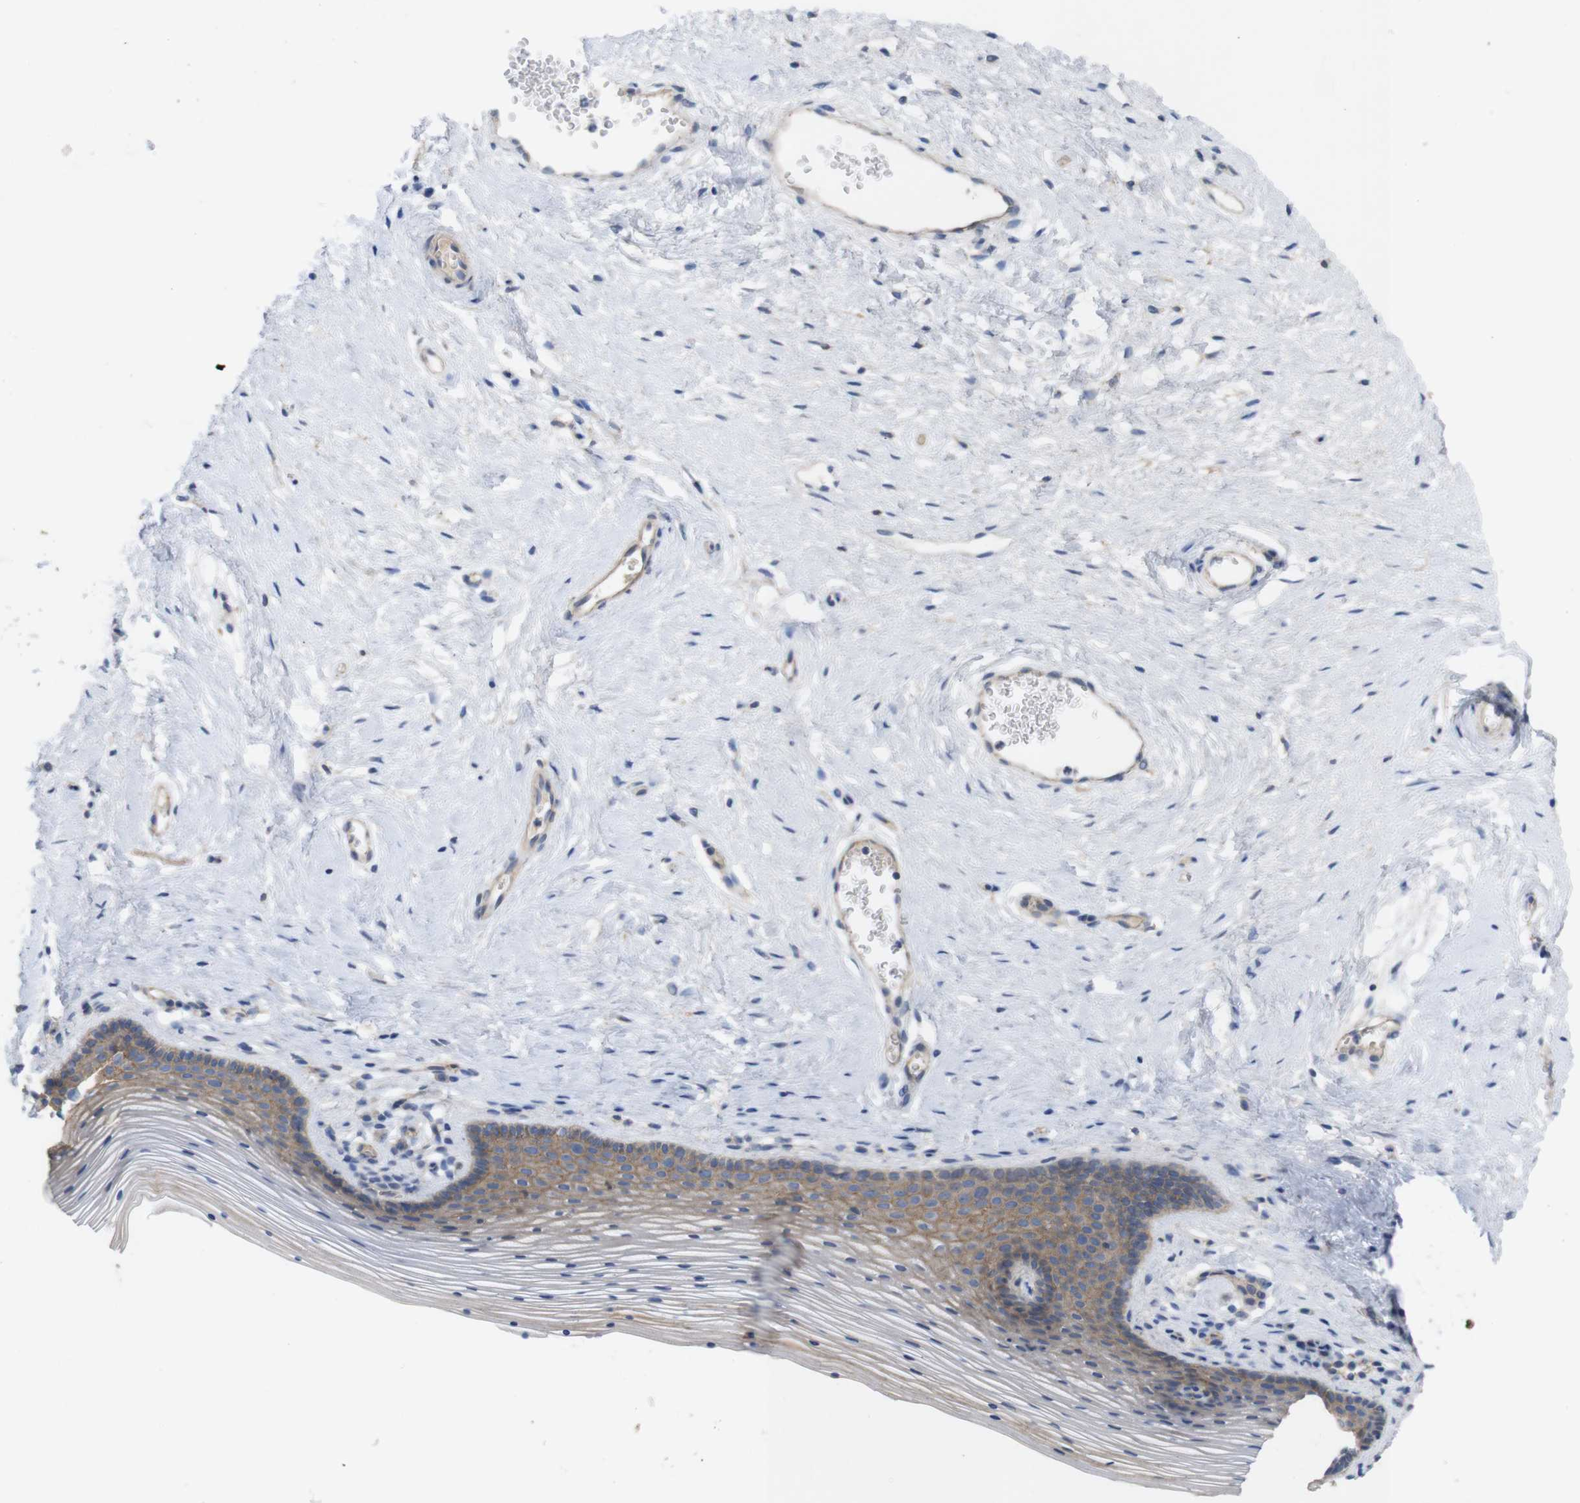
{"staining": {"intensity": "moderate", "quantity": "25%-75%", "location": "cytoplasmic/membranous"}, "tissue": "vagina", "cell_type": "Squamous epithelial cells", "image_type": "normal", "snomed": [{"axis": "morphology", "description": "Normal tissue, NOS"}, {"axis": "topography", "description": "Vagina"}], "caption": "A medium amount of moderate cytoplasmic/membranous expression is appreciated in approximately 25%-75% of squamous epithelial cells in normal vagina. (brown staining indicates protein expression, while blue staining denotes nuclei).", "gene": "KIDINS220", "patient": {"sex": "female", "age": 32}}